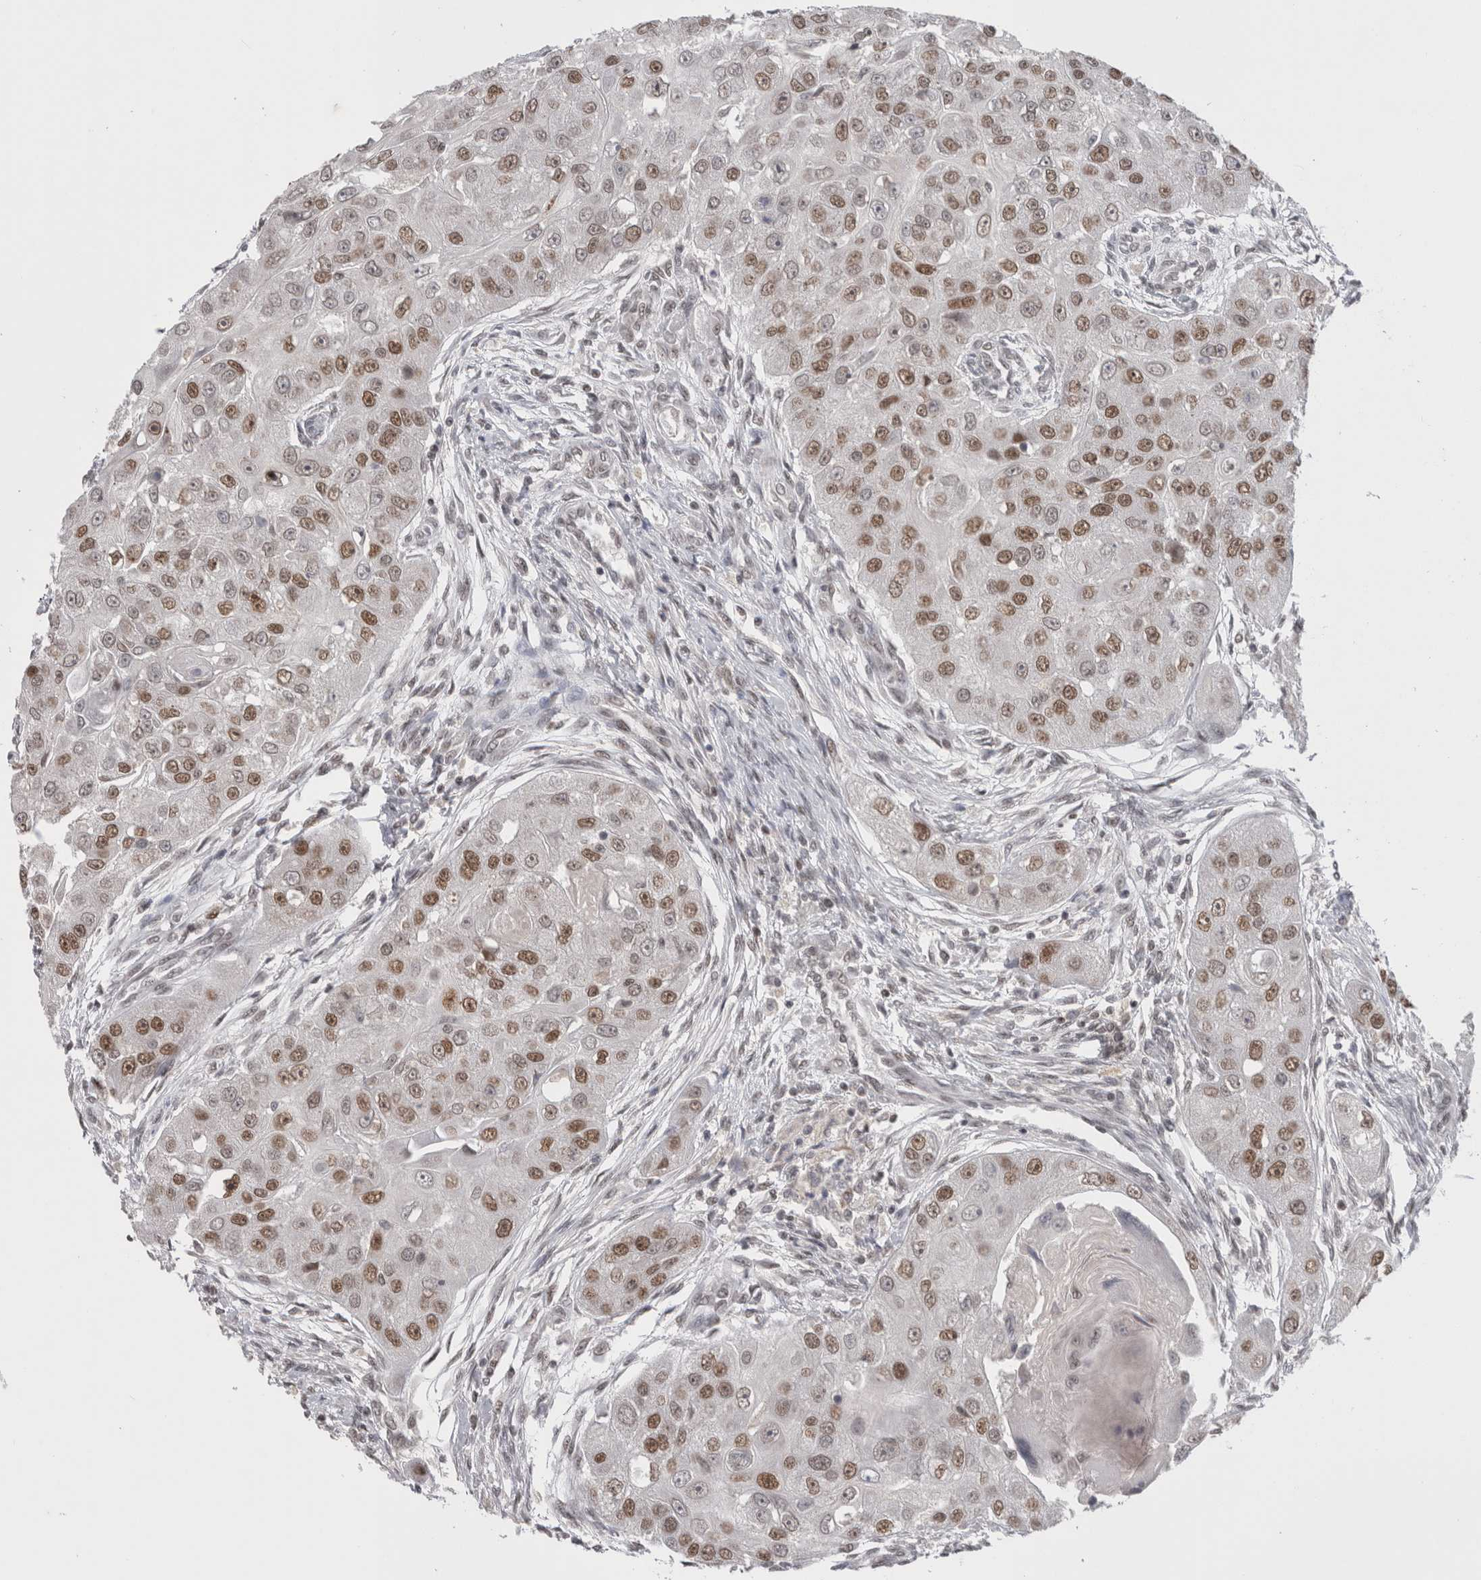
{"staining": {"intensity": "moderate", "quantity": ">75%", "location": "nuclear"}, "tissue": "head and neck cancer", "cell_type": "Tumor cells", "image_type": "cancer", "snomed": [{"axis": "morphology", "description": "Normal tissue, NOS"}, {"axis": "morphology", "description": "Squamous cell carcinoma, NOS"}, {"axis": "topography", "description": "Skeletal muscle"}, {"axis": "topography", "description": "Head-Neck"}], "caption": "This image exhibits head and neck cancer stained with immunohistochemistry (IHC) to label a protein in brown. The nuclear of tumor cells show moderate positivity for the protein. Nuclei are counter-stained blue.", "gene": "DAXX", "patient": {"sex": "male", "age": 51}}